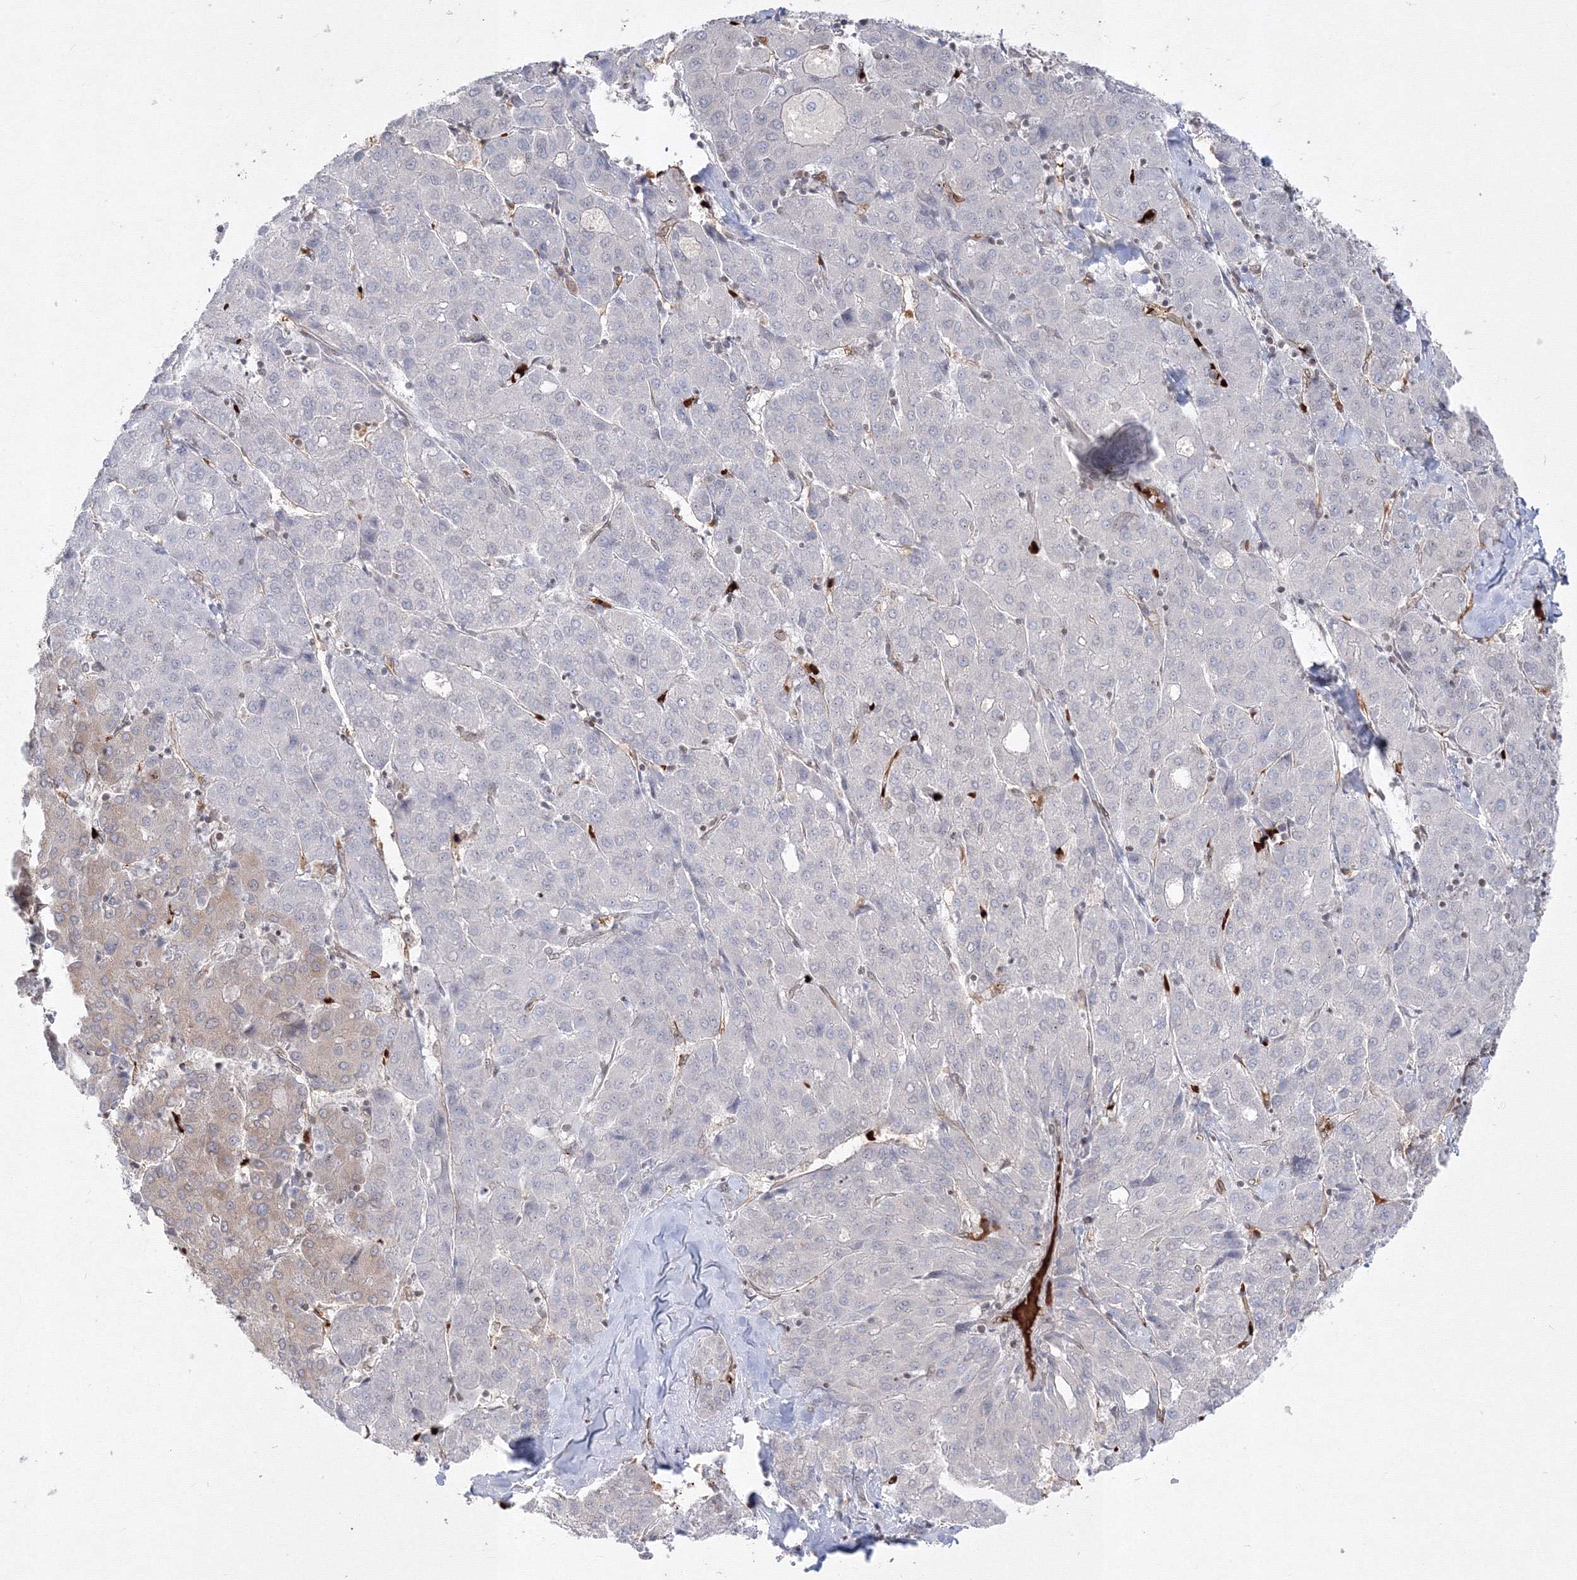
{"staining": {"intensity": "negative", "quantity": "none", "location": "none"}, "tissue": "liver cancer", "cell_type": "Tumor cells", "image_type": "cancer", "snomed": [{"axis": "morphology", "description": "Carcinoma, Hepatocellular, NOS"}, {"axis": "topography", "description": "Liver"}], "caption": "Liver hepatocellular carcinoma was stained to show a protein in brown. There is no significant expression in tumor cells.", "gene": "DNAJB2", "patient": {"sex": "male", "age": 65}}